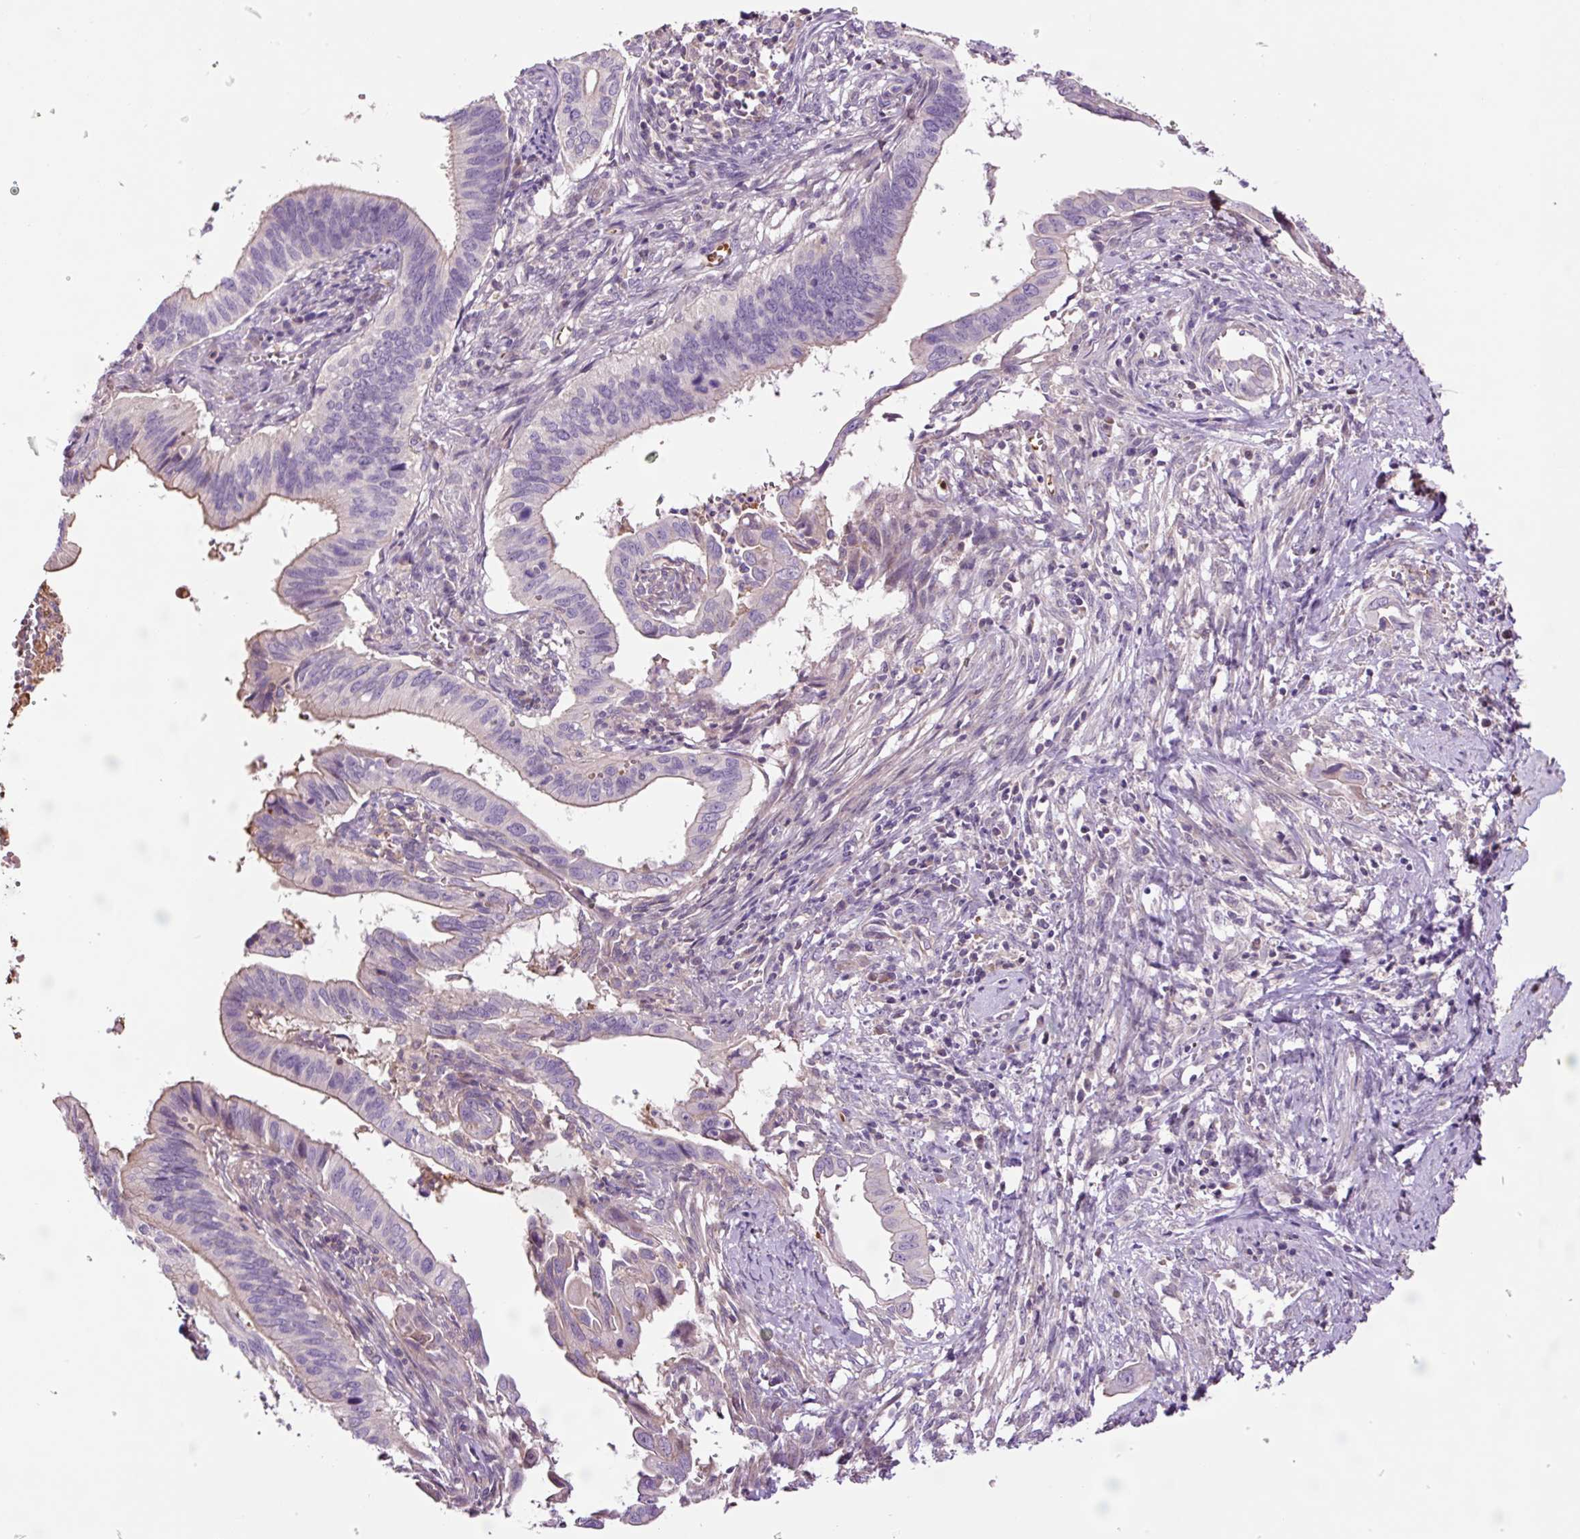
{"staining": {"intensity": "negative", "quantity": "none", "location": "none"}, "tissue": "cervical cancer", "cell_type": "Tumor cells", "image_type": "cancer", "snomed": [{"axis": "morphology", "description": "Adenocarcinoma, NOS"}, {"axis": "topography", "description": "Cervix"}], "caption": "A histopathology image of human cervical cancer is negative for staining in tumor cells.", "gene": "TMEM235", "patient": {"sex": "female", "age": 42}}